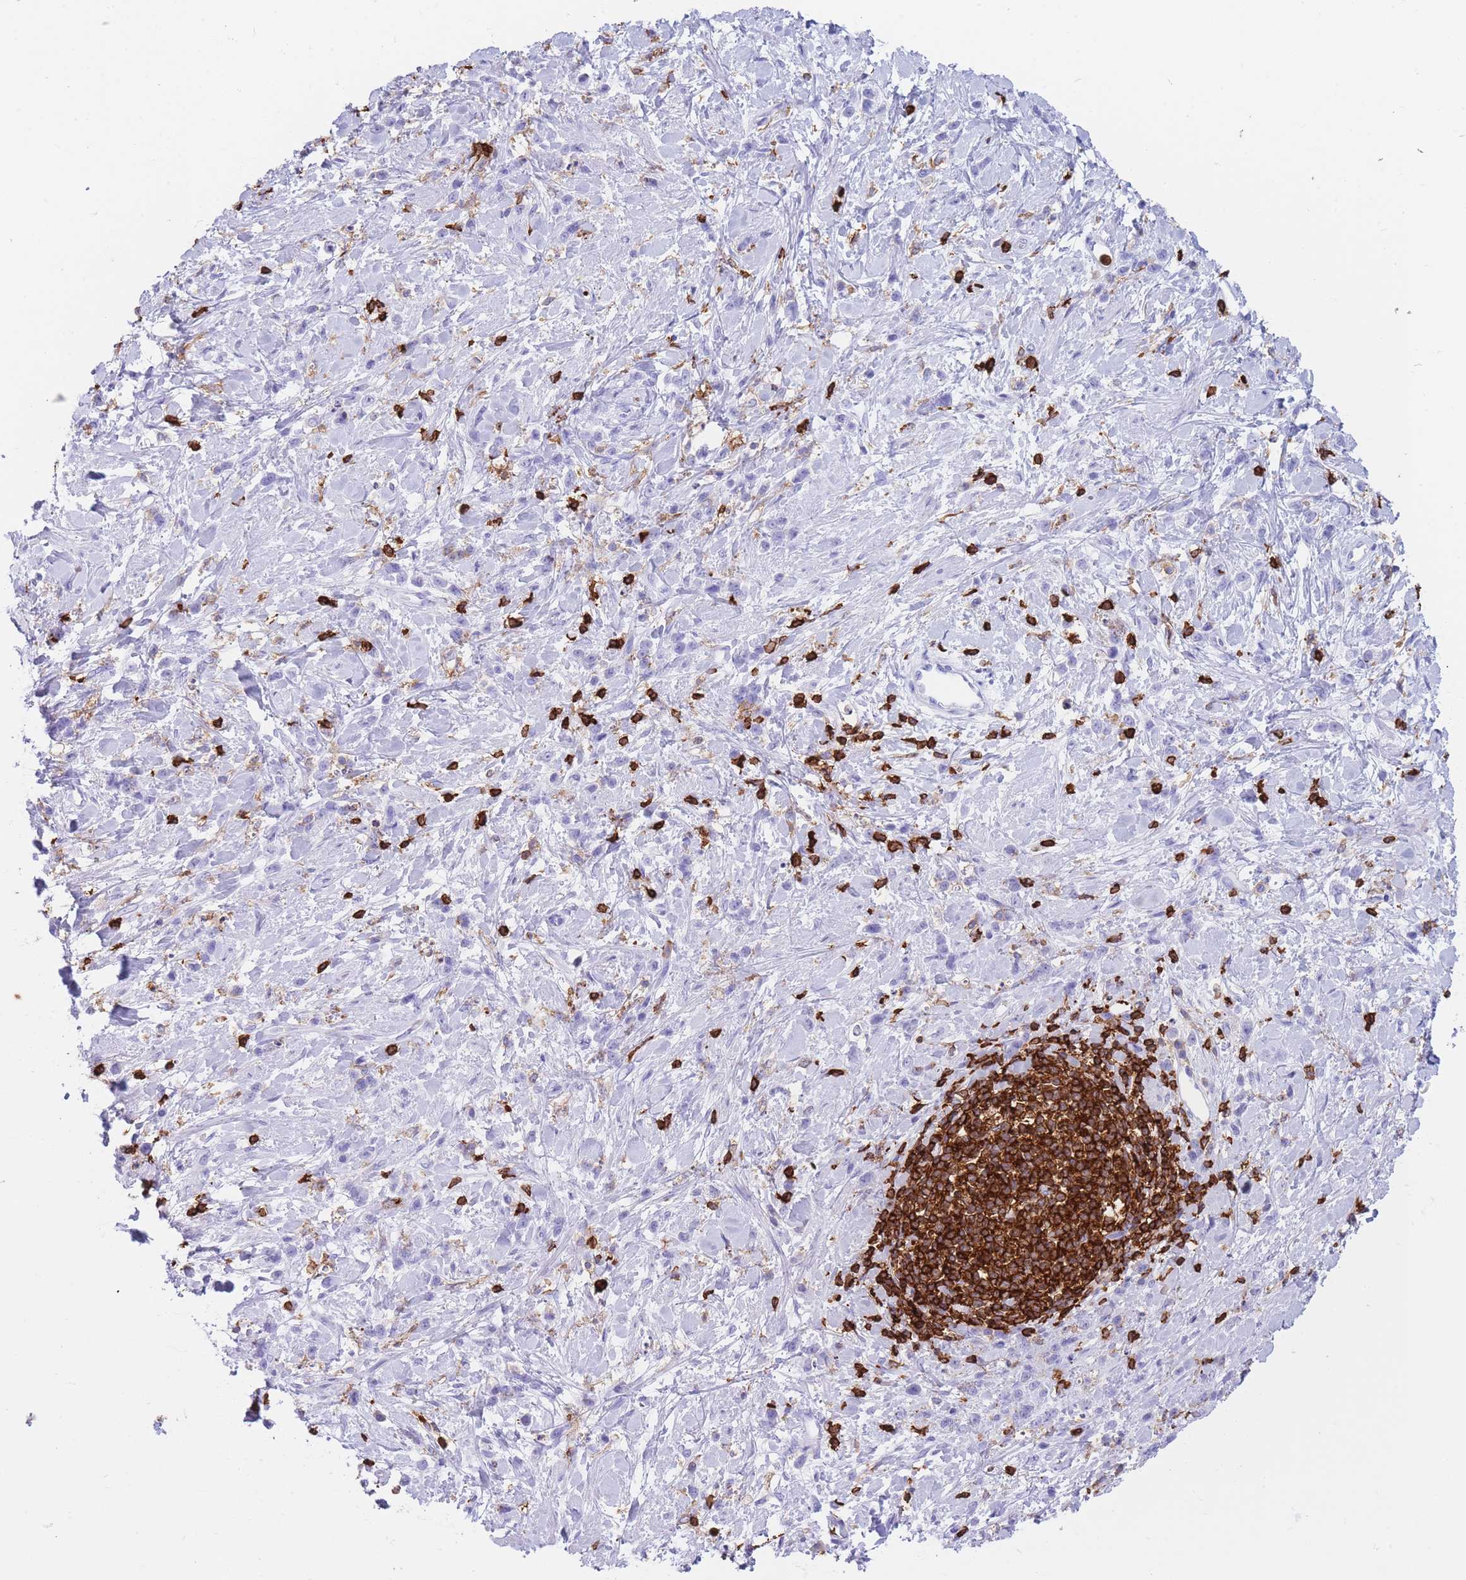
{"staining": {"intensity": "negative", "quantity": "none", "location": "none"}, "tissue": "stomach cancer", "cell_type": "Tumor cells", "image_type": "cancer", "snomed": [{"axis": "morphology", "description": "Adenocarcinoma, NOS"}, {"axis": "topography", "description": "Stomach"}], "caption": "A high-resolution micrograph shows IHC staining of stomach cancer, which reveals no significant staining in tumor cells.", "gene": "CORO1A", "patient": {"sex": "female", "age": 60}}